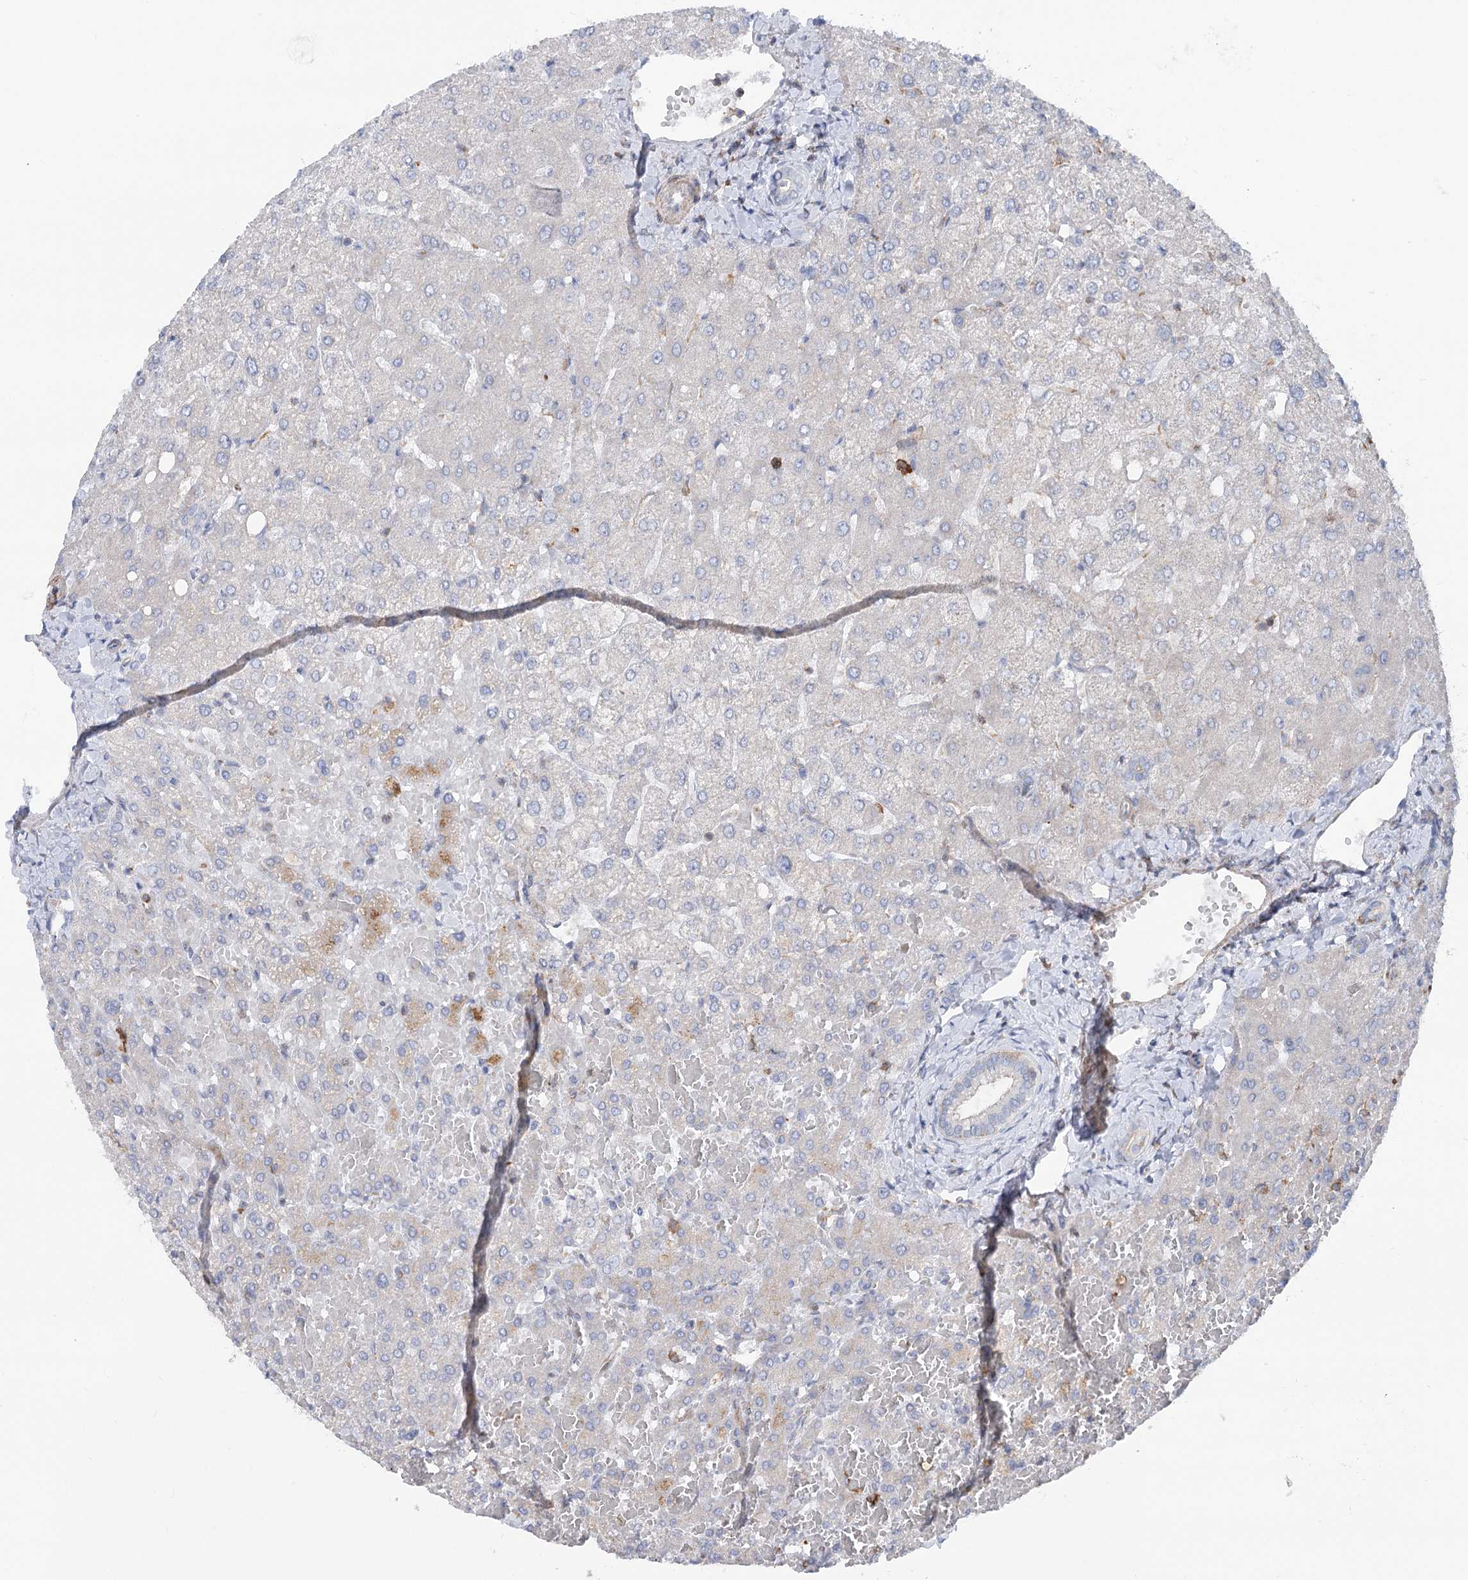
{"staining": {"intensity": "negative", "quantity": "none", "location": "none"}, "tissue": "liver", "cell_type": "Cholangiocytes", "image_type": "normal", "snomed": [{"axis": "morphology", "description": "Normal tissue, NOS"}, {"axis": "topography", "description": "Liver"}], "caption": "A high-resolution histopathology image shows IHC staining of unremarkable liver, which shows no significant staining in cholangiocytes.", "gene": "LARP1B", "patient": {"sex": "female", "age": 54}}